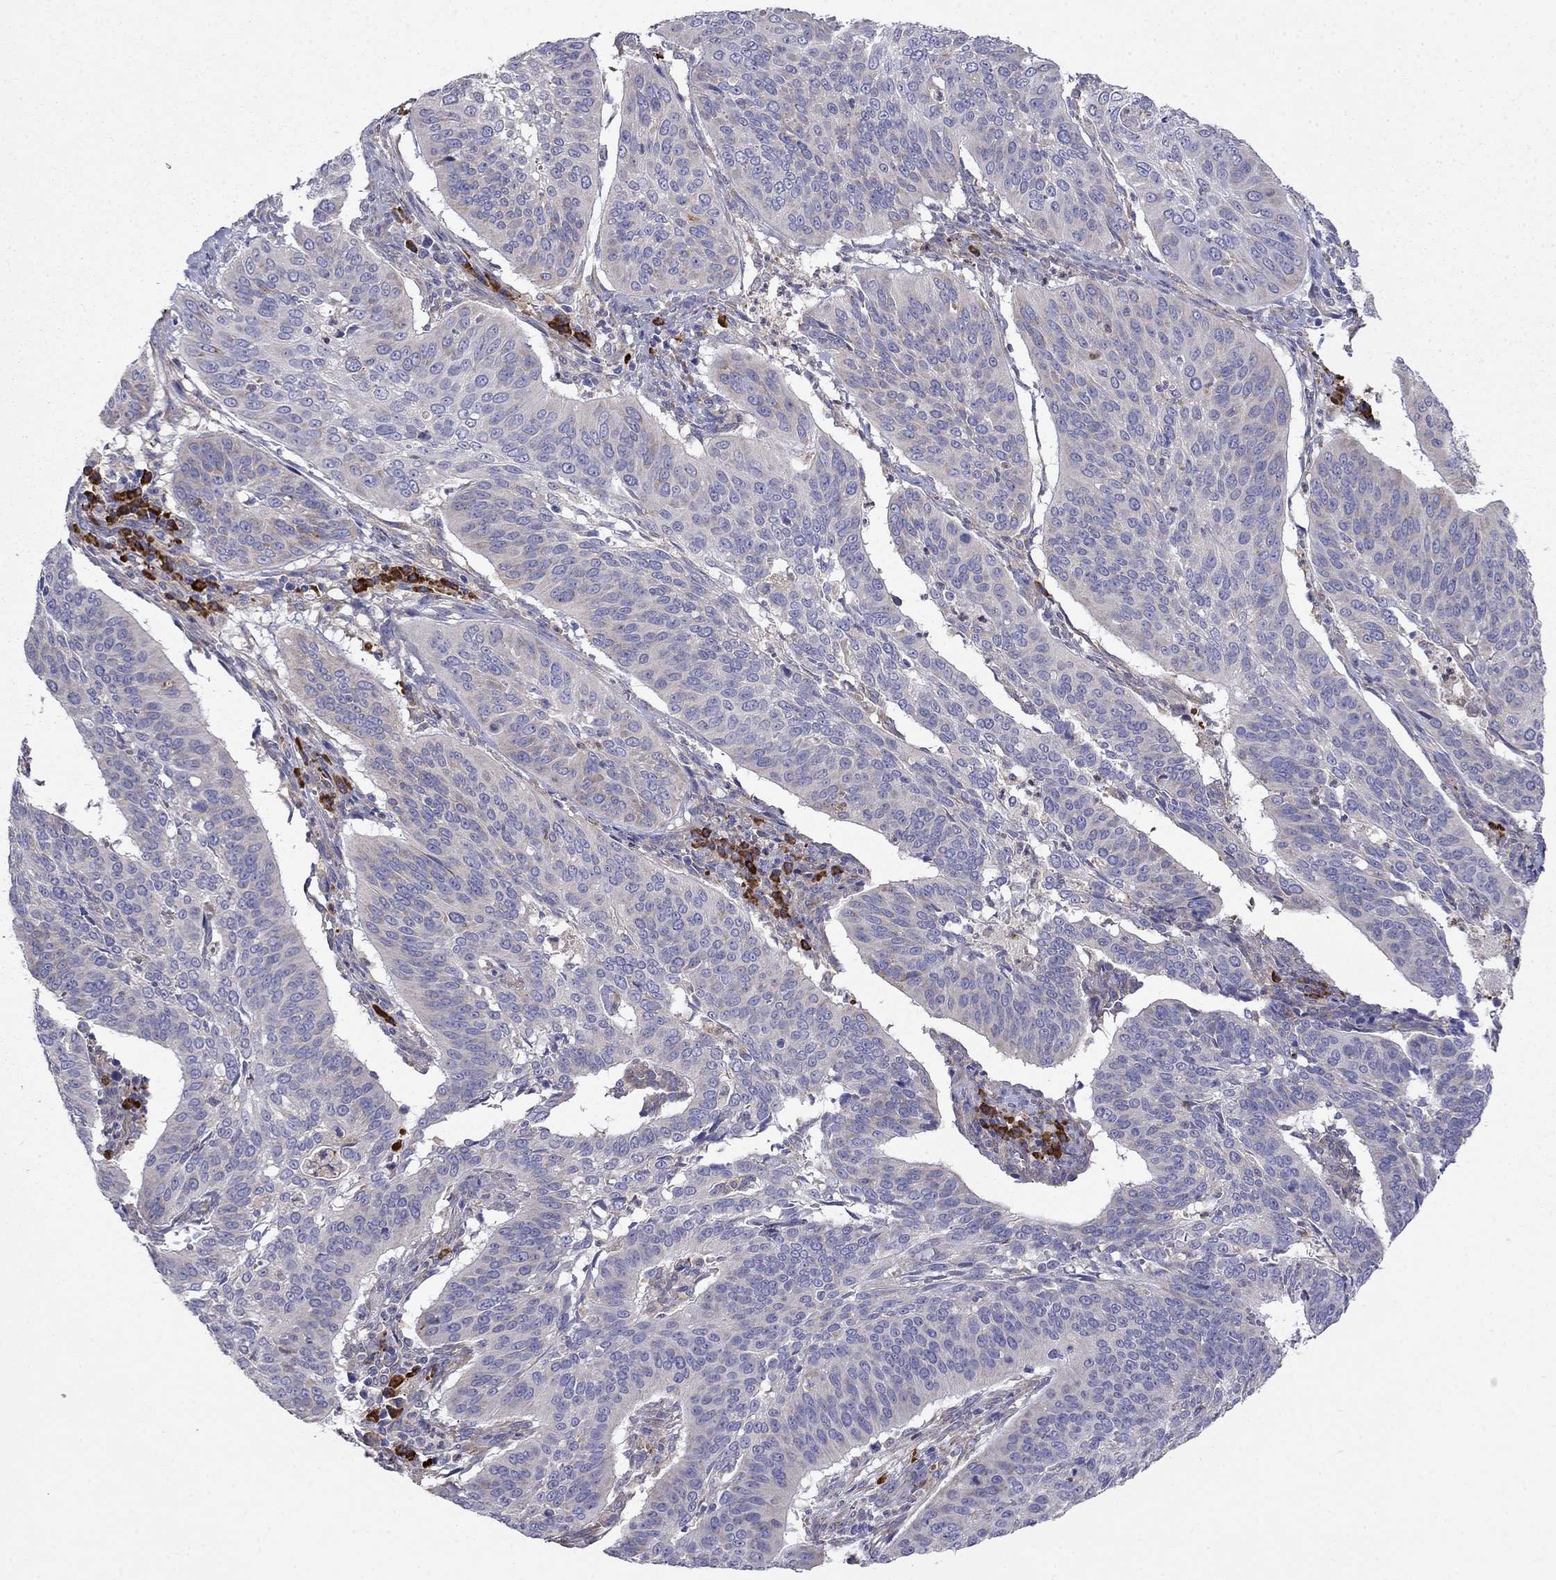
{"staining": {"intensity": "weak", "quantity": "<25%", "location": "cytoplasmic/membranous"}, "tissue": "cervical cancer", "cell_type": "Tumor cells", "image_type": "cancer", "snomed": [{"axis": "morphology", "description": "Normal tissue, NOS"}, {"axis": "morphology", "description": "Squamous cell carcinoma, NOS"}, {"axis": "topography", "description": "Cervix"}], "caption": "Immunohistochemical staining of human cervical cancer (squamous cell carcinoma) reveals no significant positivity in tumor cells. (DAB IHC, high magnification).", "gene": "LONRF2", "patient": {"sex": "female", "age": 39}}